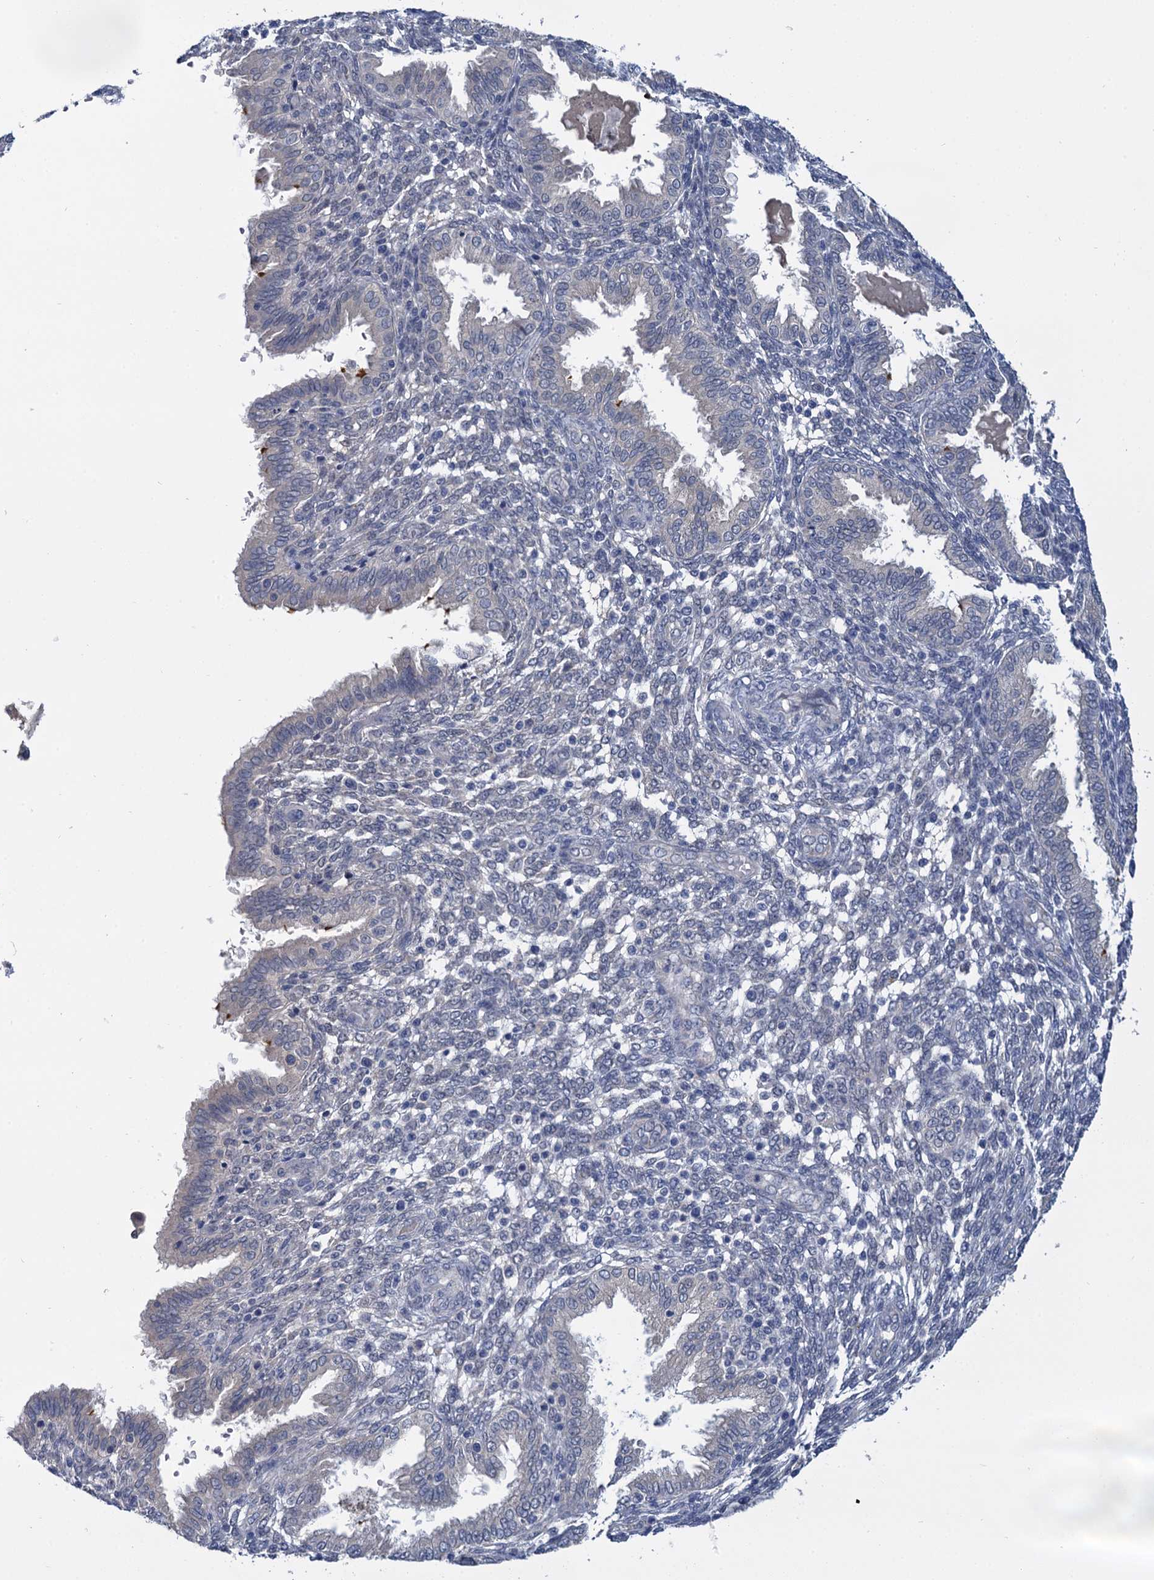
{"staining": {"intensity": "negative", "quantity": "none", "location": "none"}, "tissue": "endometrium", "cell_type": "Cells in endometrial stroma", "image_type": "normal", "snomed": [{"axis": "morphology", "description": "Normal tissue, NOS"}, {"axis": "topography", "description": "Endometrium"}], "caption": "Immunohistochemistry (IHC) of normal endometrium displays no expression in cells in endometrial stroma. The staining is performed using DAB (3,3'-diaminobenzidine) brown chromogen with nuclei counter-stained in using hematoxylin.", "gene": "ANKRD42", "patient": {"sex": "female", "age": 33}}